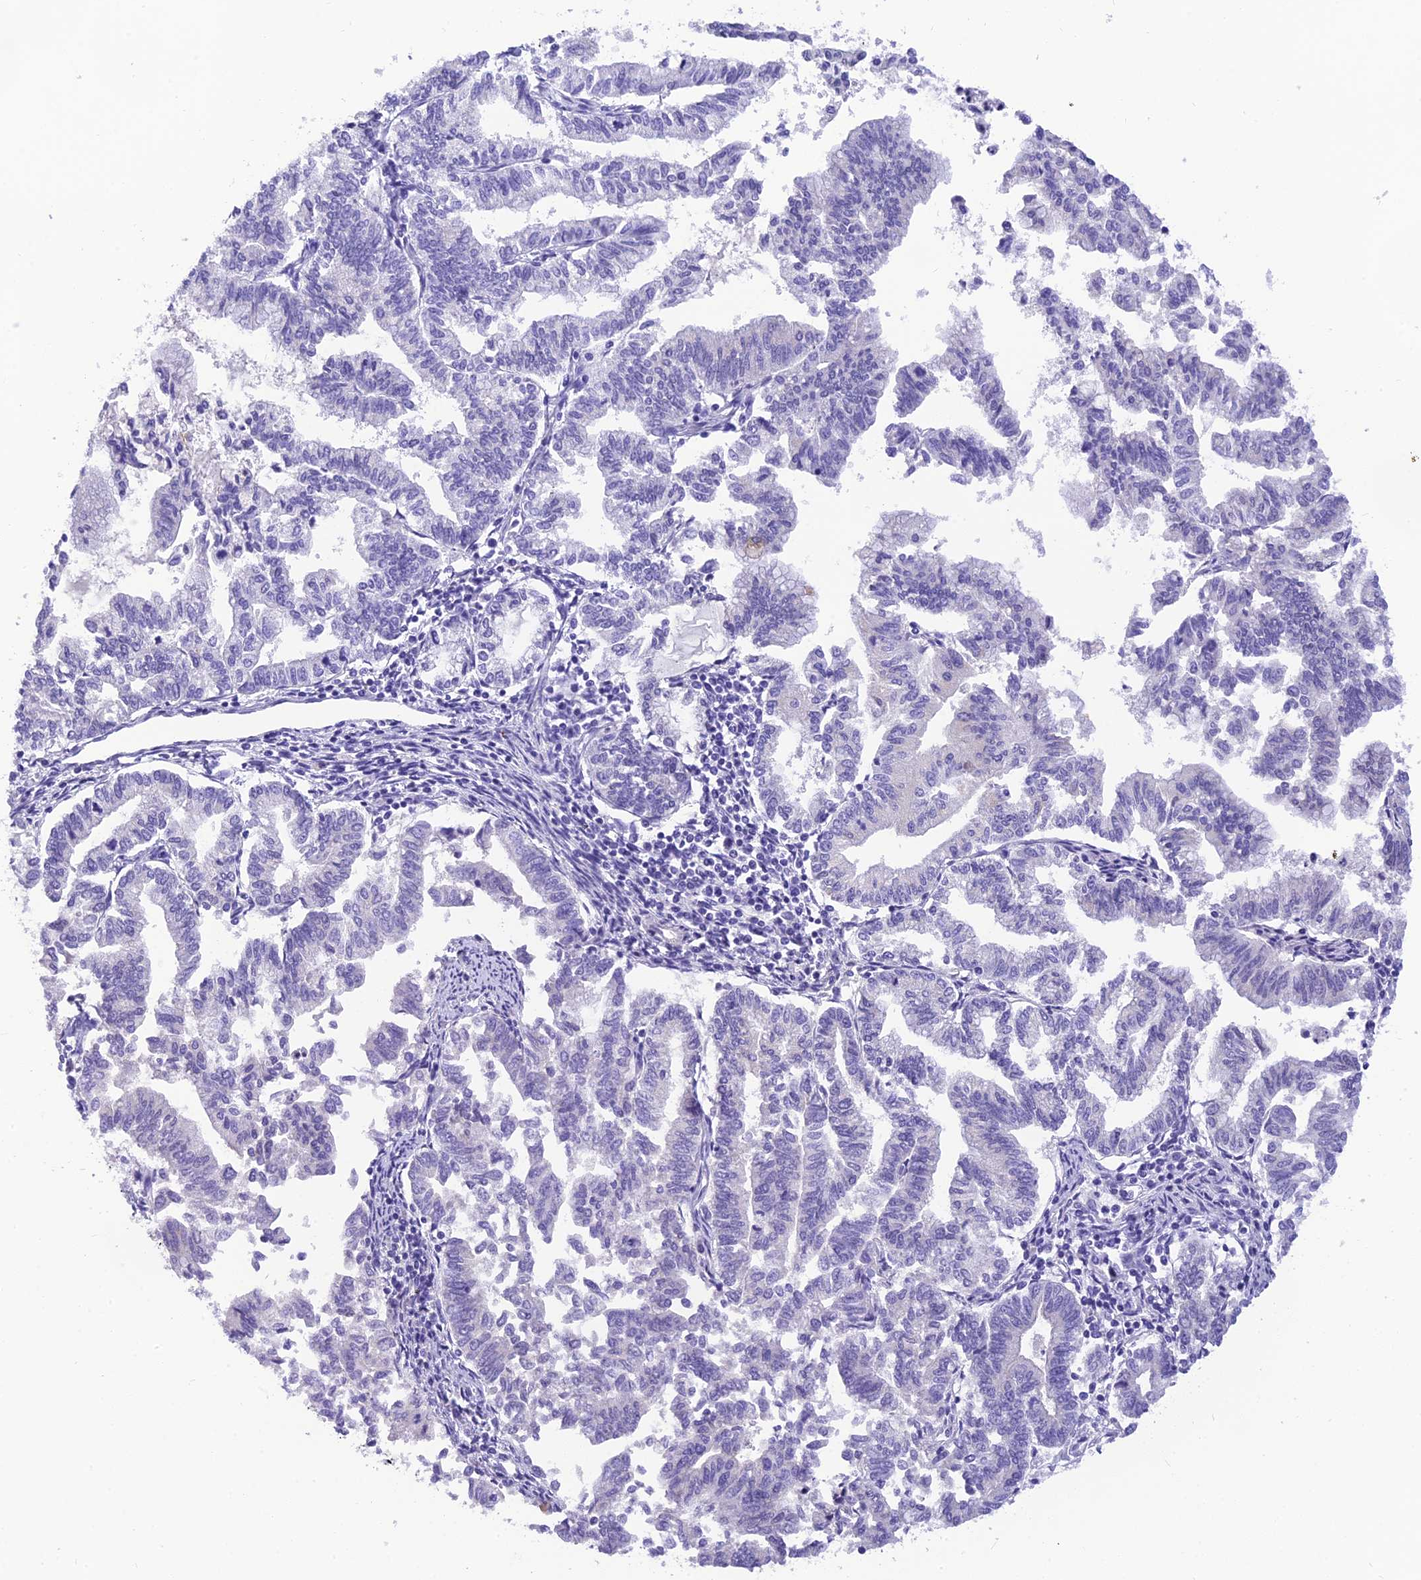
{"staining": {"intensity": "negative", "quantity": "none", "location": "none"}, "tissue": "endometrial cancer", "cell_type": "Tumor cells", "image_type": "cancer", "snomed": [{"axis": "morphology", "description": "Adenocarcinoma, NOS"}, {"axis": "topography", "description": "Endometrium"}], "caption": "High power microscopy image of an IHC micrograph of adenocarcinoma (endometrial), revealing no significant positivity in tumor cells.", "gene": "KDELR3", "patient": {"sex": "female", "age": 79}}